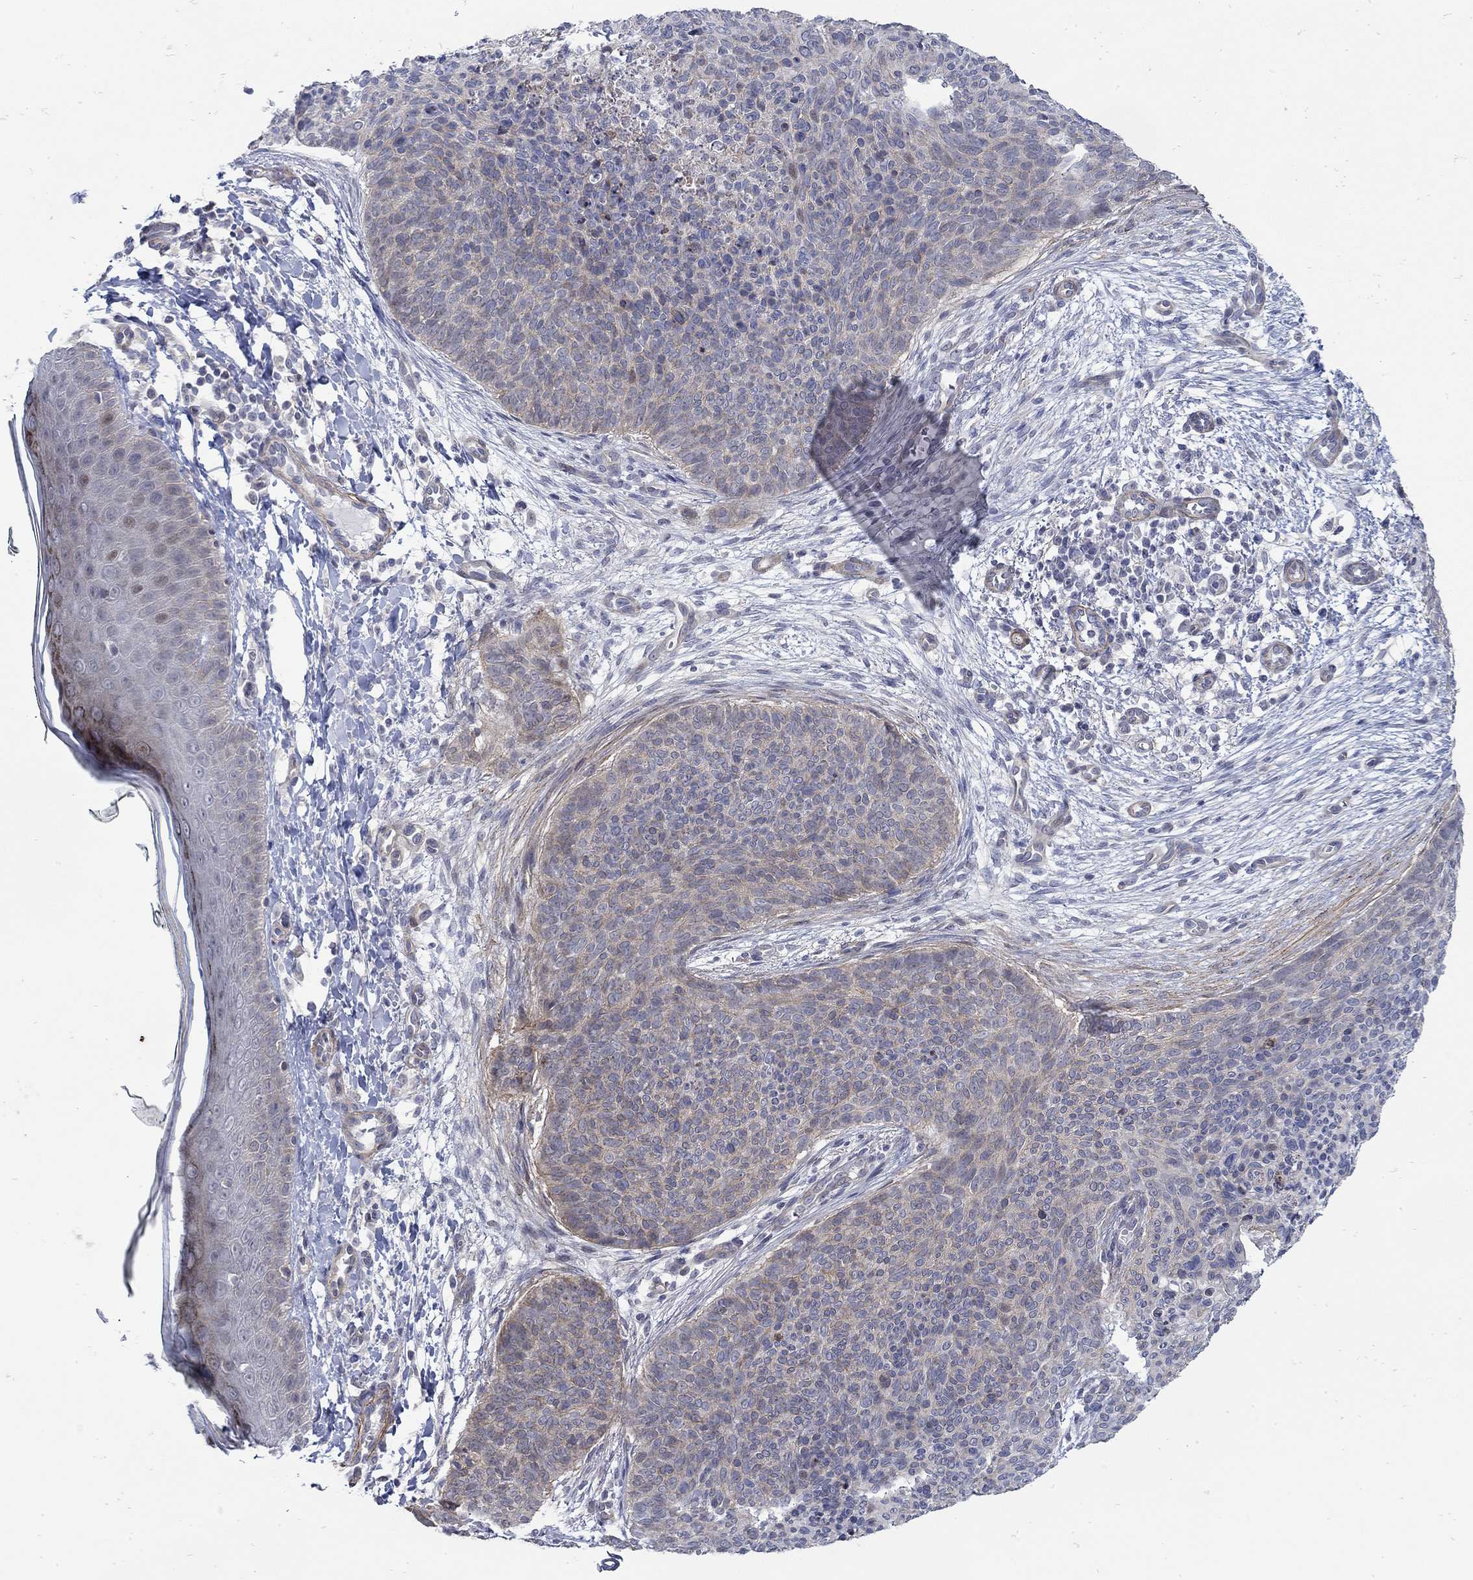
{"staining": {"intensity": "weak", "quantity": "25%-75%", "location": "cytoplasmic/membranous"}, "tissue": "skin cancer", "cell_type": "Tumor cells", "image_type": "cancer", "snomed": [{"axis": "morphology", "description": "Basal cell carcinoma"}, {"axis": "topography", "description": "Skin"}], "caption": "This micrograph reveals immunohistochemistry (IHC) staining of human skin cancer (basal cell carcinoma), with low weak cytoplasmic/membranous expression in approximately 25%-75% of tumor cells.", "gene": "SCN7A", "patient": {"sex": "male", "age": 64}}